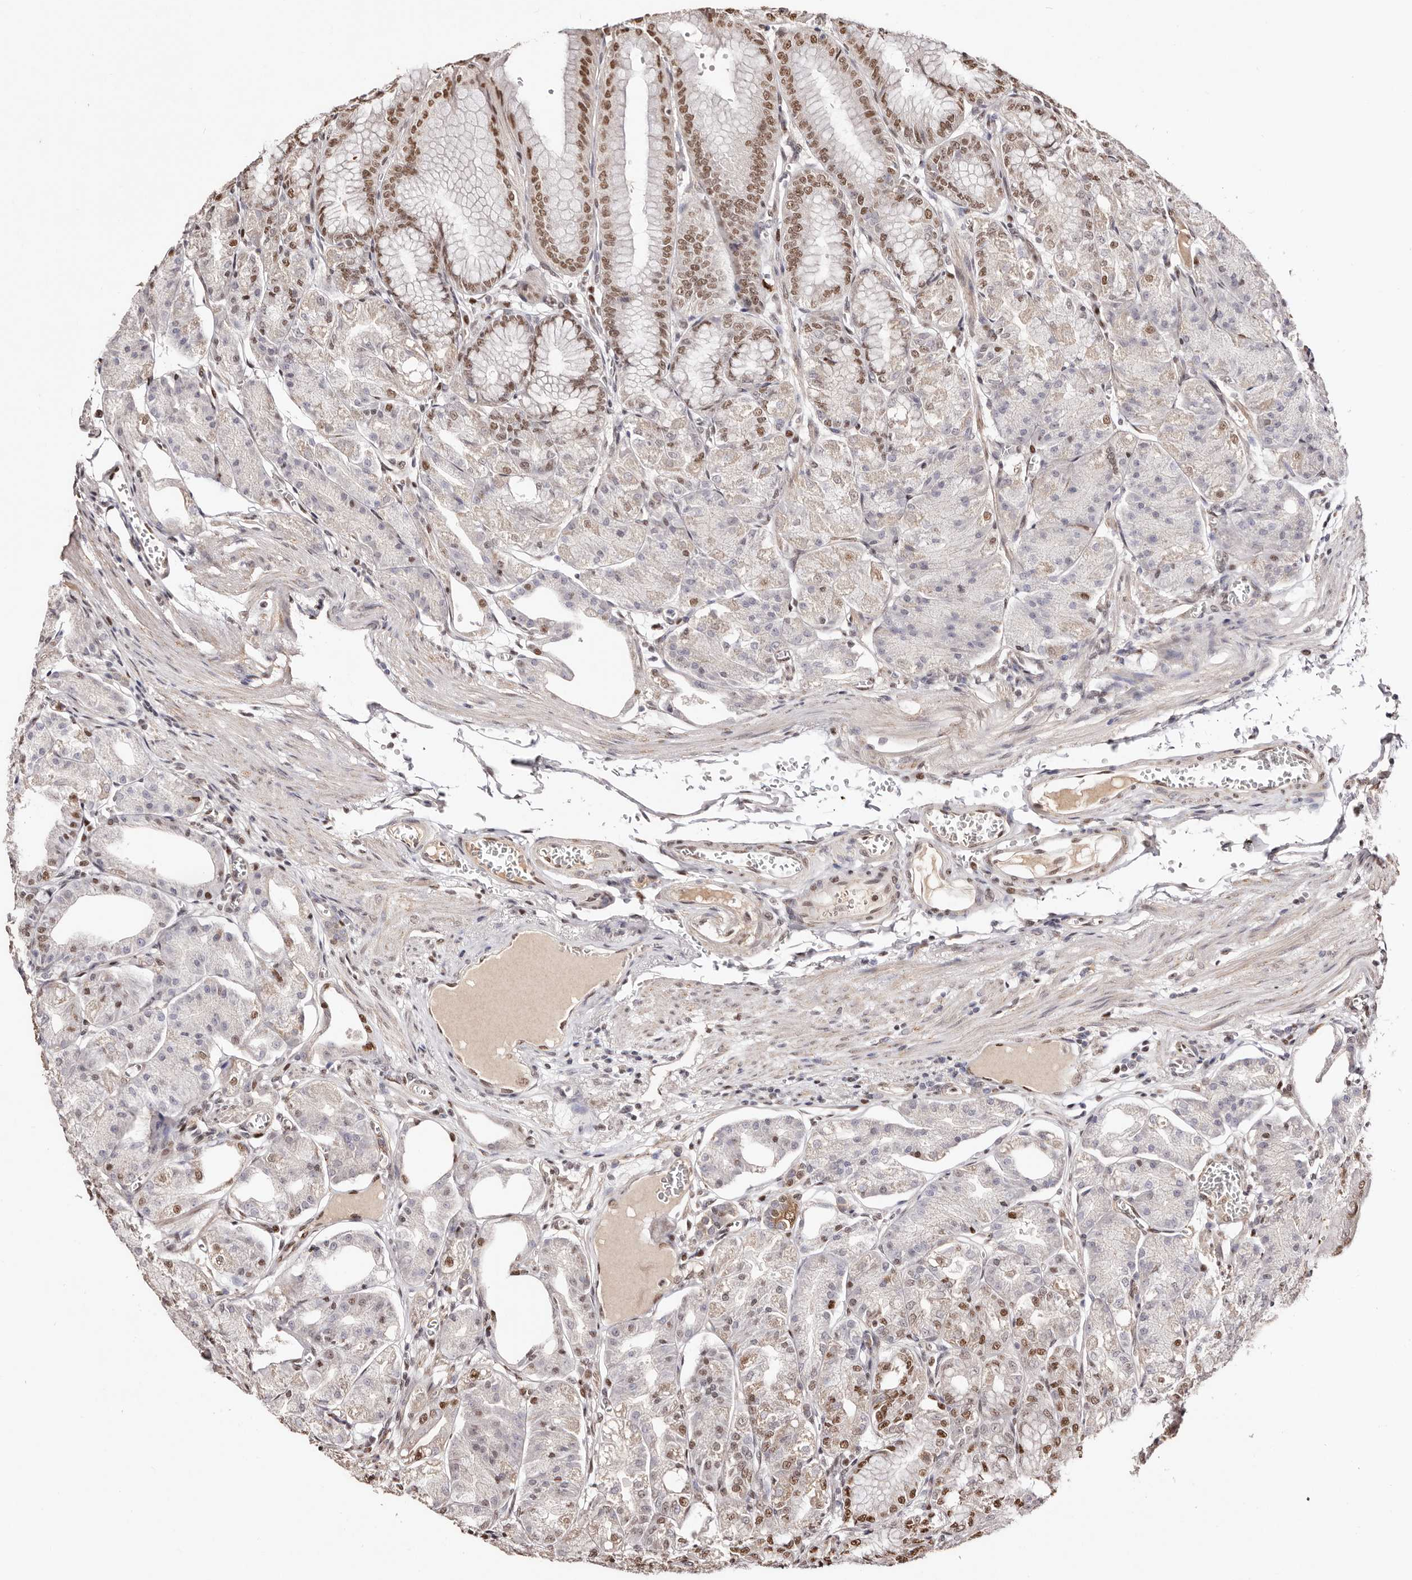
{"staining": {"intensity": "moderate", "quantity": ">75%", "location": "nuclear"}, "tissue": "stomach", "cell_type": "Glandular cells", "image_type": "normal", "snomed": [{"axis": "morphology", "description": "Normal tissue, NOS"}, {"axis": "topography", "description": "Stomach, lower"}], "caption": "Immunohistochemistry of benign human stomach displays medium levels of moderate nuclear expression in approximately >75% of glandular cells.", "gene": "BICRAL", "patient": {"sex": "male", "age": 71}}